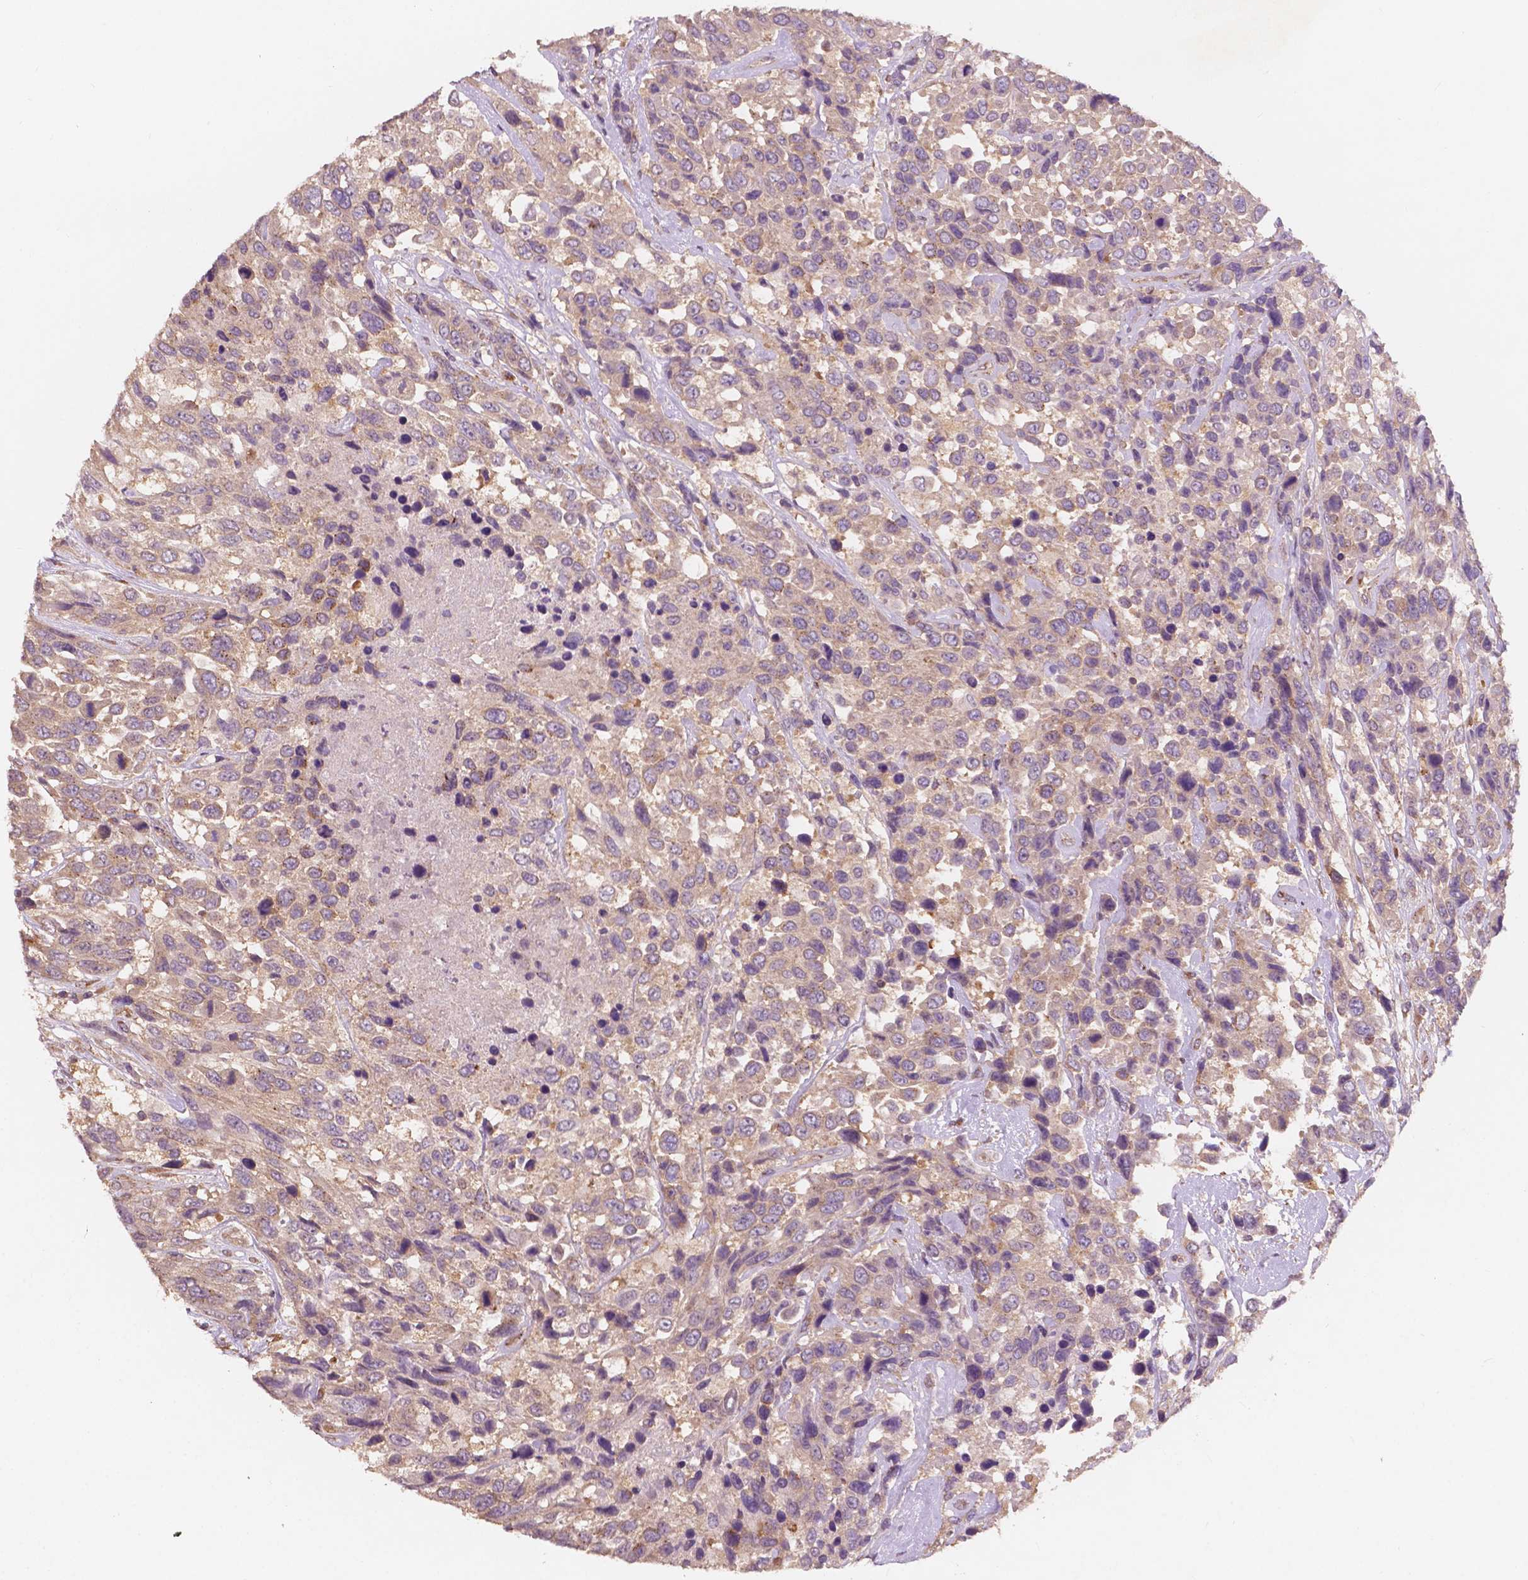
{"staining": {"intensity": "weak", "quantity": ">75%", "location": "cytoplasmic/membranous"}, "tissue": "urothelial cancer", "cell_type": "Tumor cells", "image_type": "cancer", "snomed": [{"axis": "morphology", "description": "Urothelial carcinoma, High grade"}, {"axis": "topography", "description": "Urinary bladder"}], "caption": "Tumor cells show weak cytoplasmic/membranous expression in approximately >75% of cells in urothelial carcinoma (high-grade). The protein of interest is stained brown, and the nuclei are stained in blue (DAB IHC with brightfield microscopy, high magnification).", "gene": "CHPT1", "patient": {"sex": "female", "age": 70}}